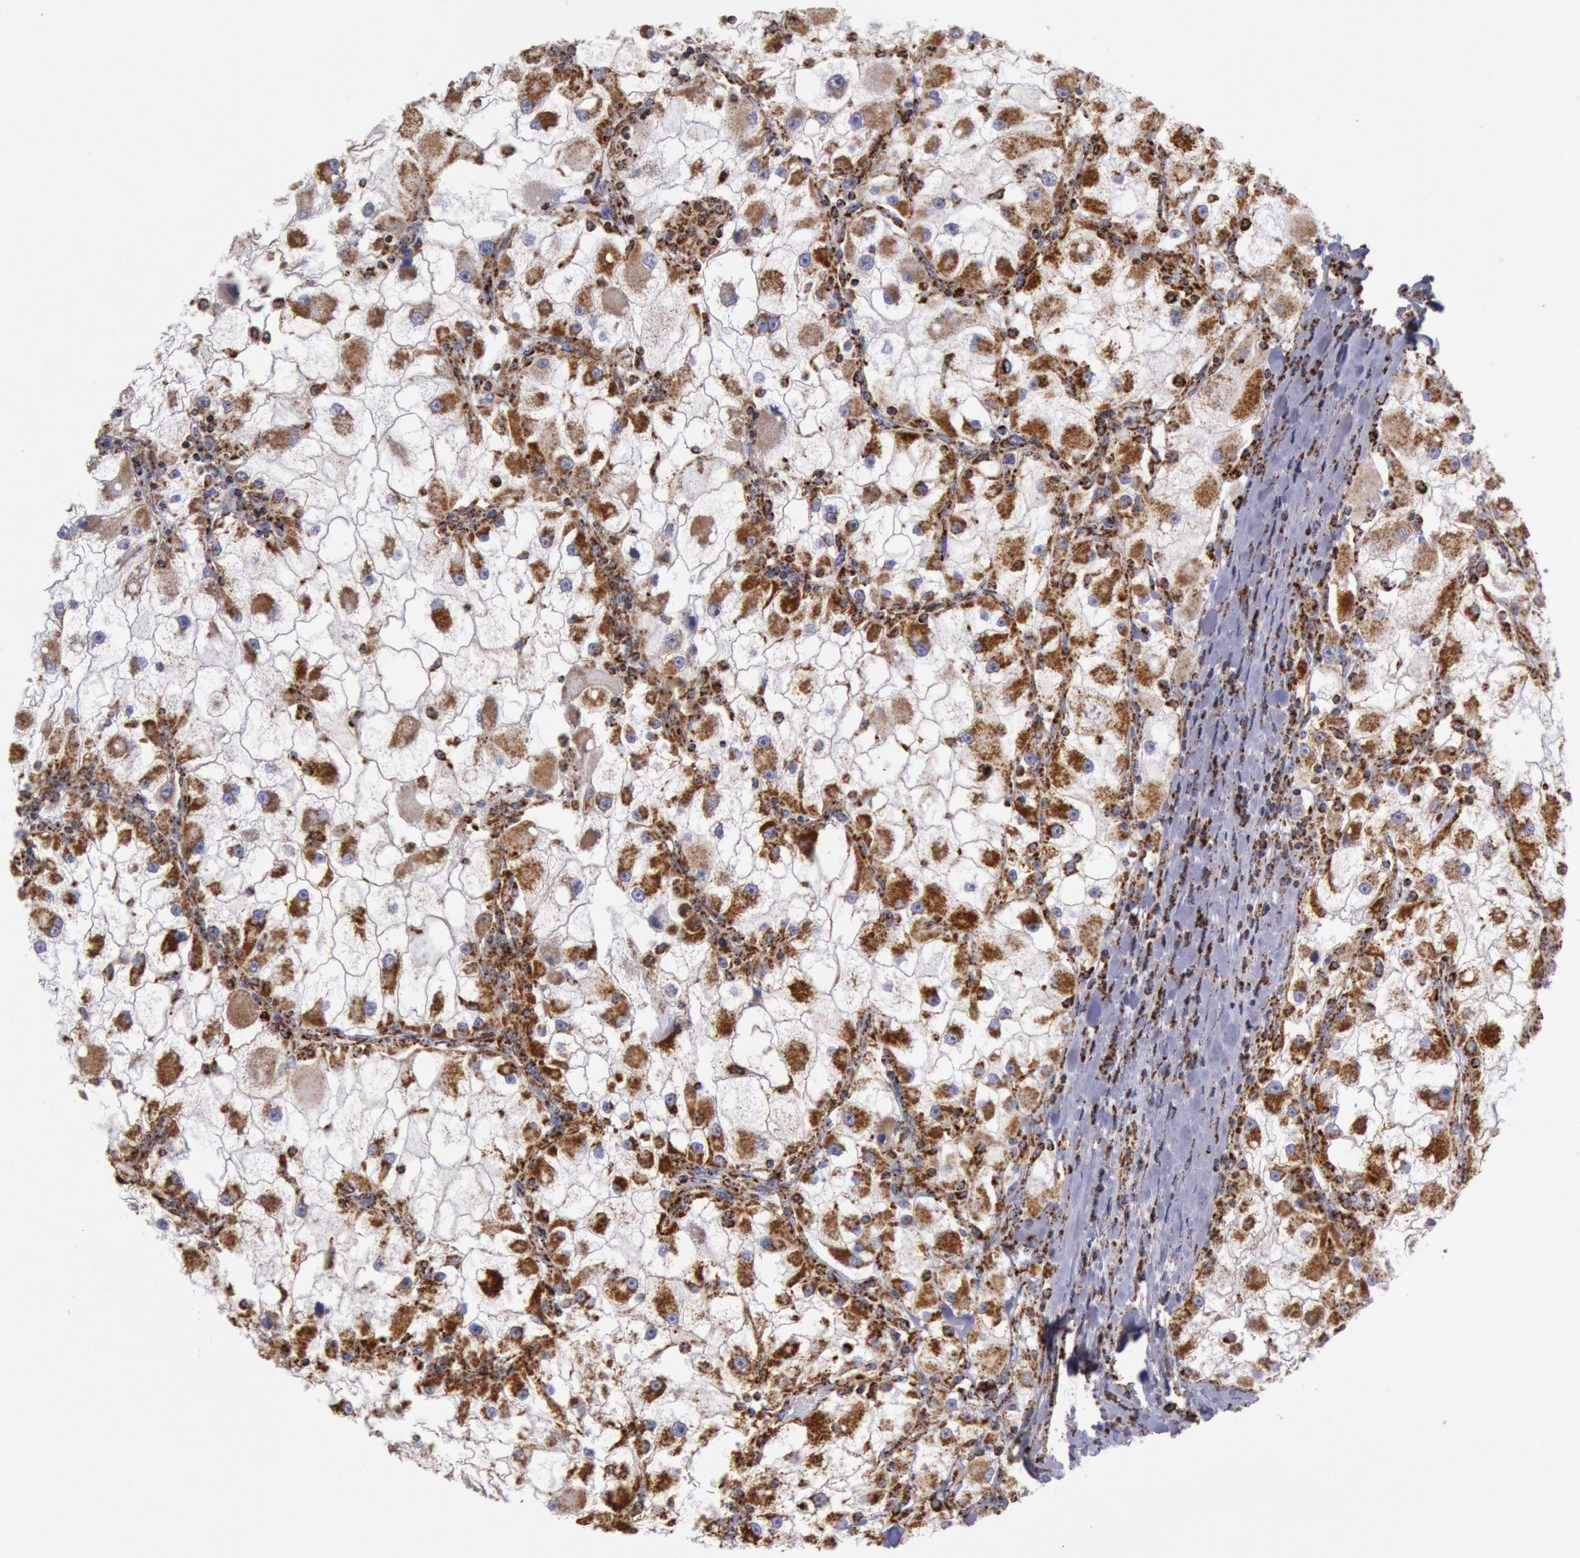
{"staining": {"intensity": "strong", "quantity": ">75%", "location": "cytoplasmic/membranous"}, "tissue": "renal cancer", "cell_type": "Tumor cells", "image_type": "cancer", "snomed": [{"axis": "morphology", "description": "Adenocarcinoma, NOS"}, {"axis": "topography", "description": "Kidney"}], "caption": "Immunohistochemistry histopathology image of renal cancer (adenocarcinoma) stained for a protein (brown), which shows high levels of strong cytoplasmic/membranous expression in approximately >75% of tumor cells.", "gene": "CYC1", "patient": {"sex": "female", "age": 73}}